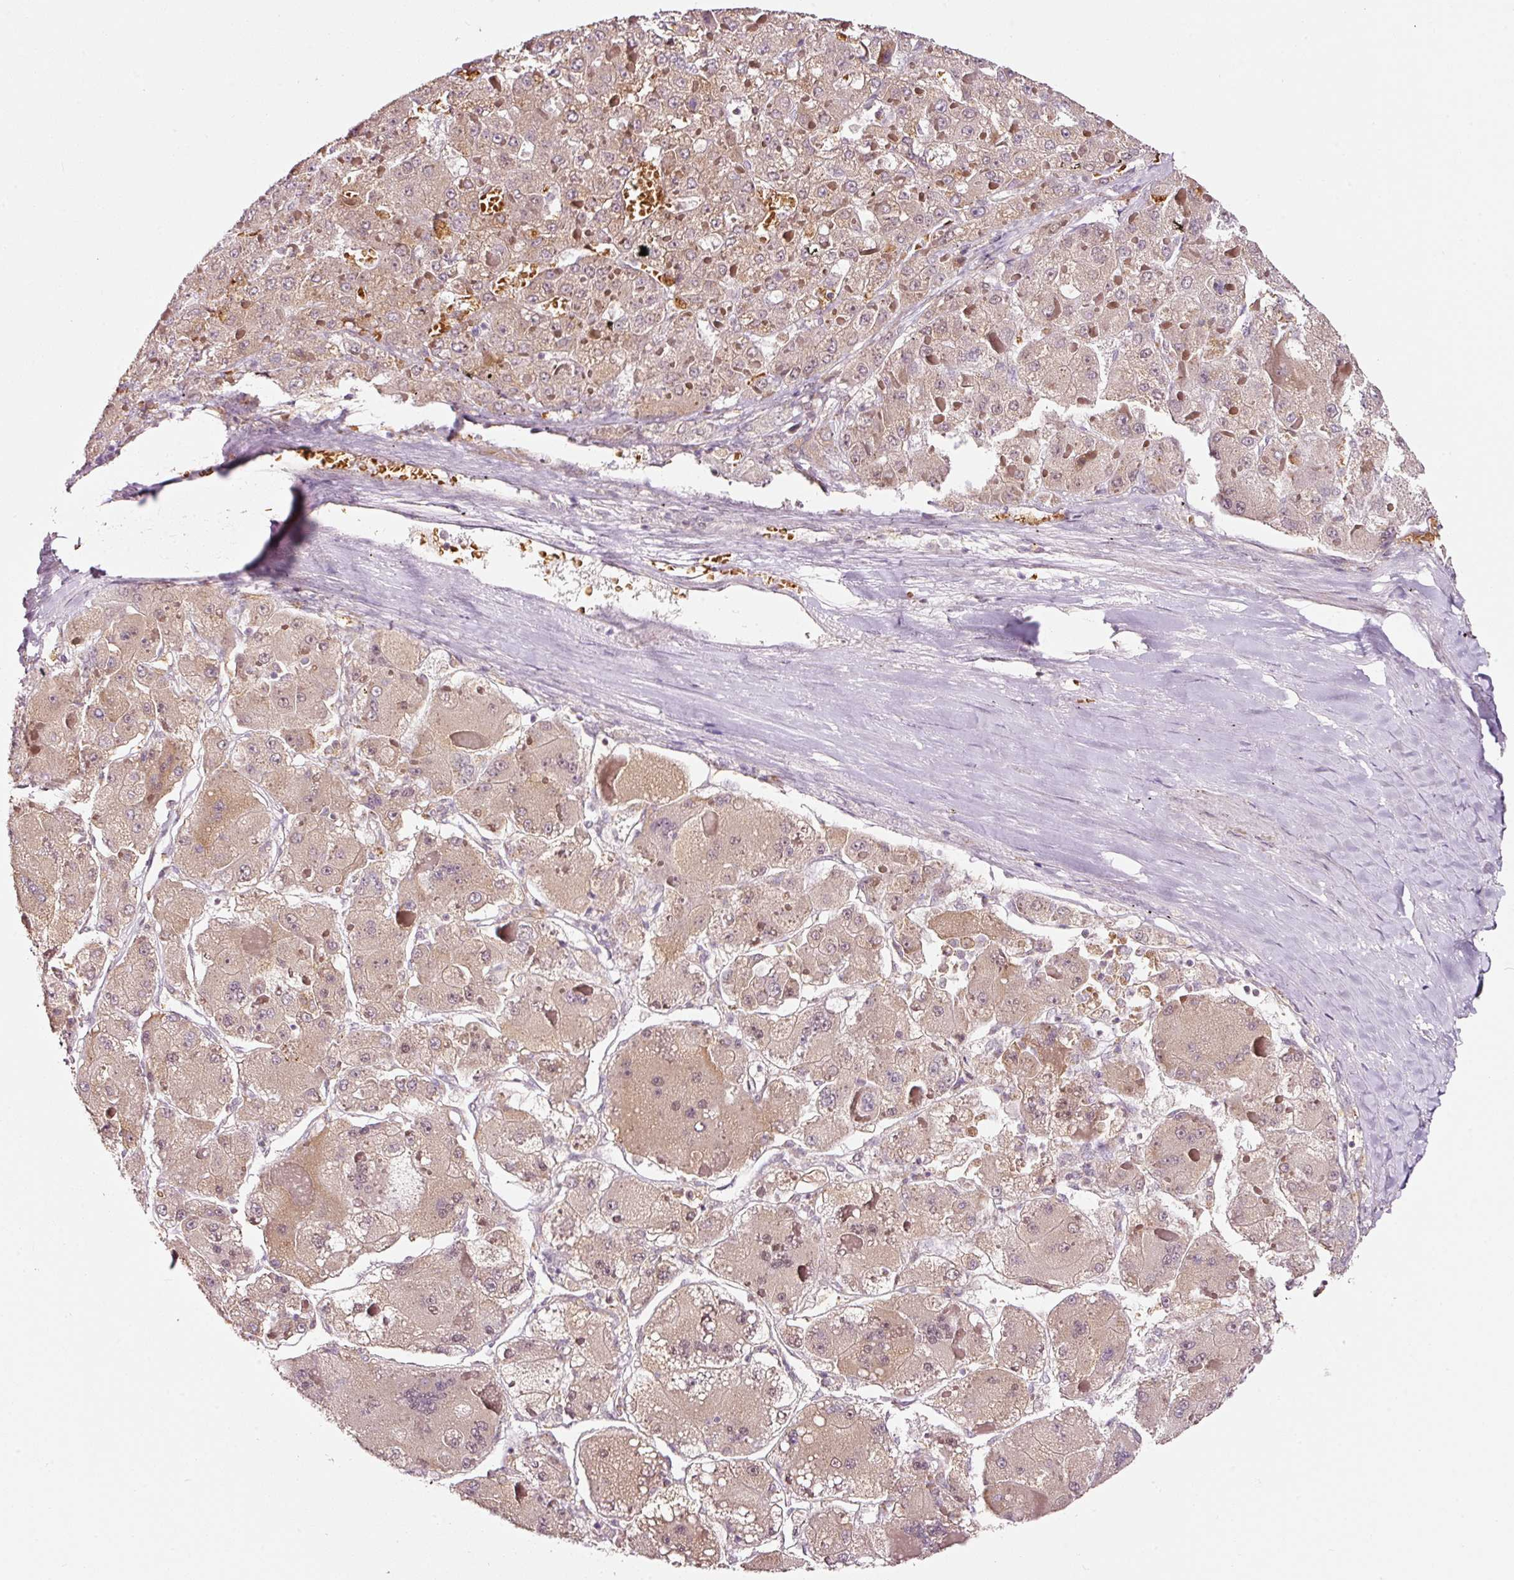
{"staining": {"intensity": "weak", "quantity": ">75%", "location": "cytoplasmic/membranous,nuclear"}, "tissue": "liver cancer", "cell_type": "Tumor cells", "image_type": "cancer", "snomed": [{"axis": "morphology", "description": "Carcinoma, Hepatocellular, NOS"}, {"axis": "topography", "description": "Liver"}], "caption": "The image demonstrates staining of hepatocellular carcinoma (liver), revealing weak cytoplasmic/membranous and nuclear protein expression (brown color) within tumor cells.", "gene": "ZNF460", "patient": {"sex": "female", "age": 73}}